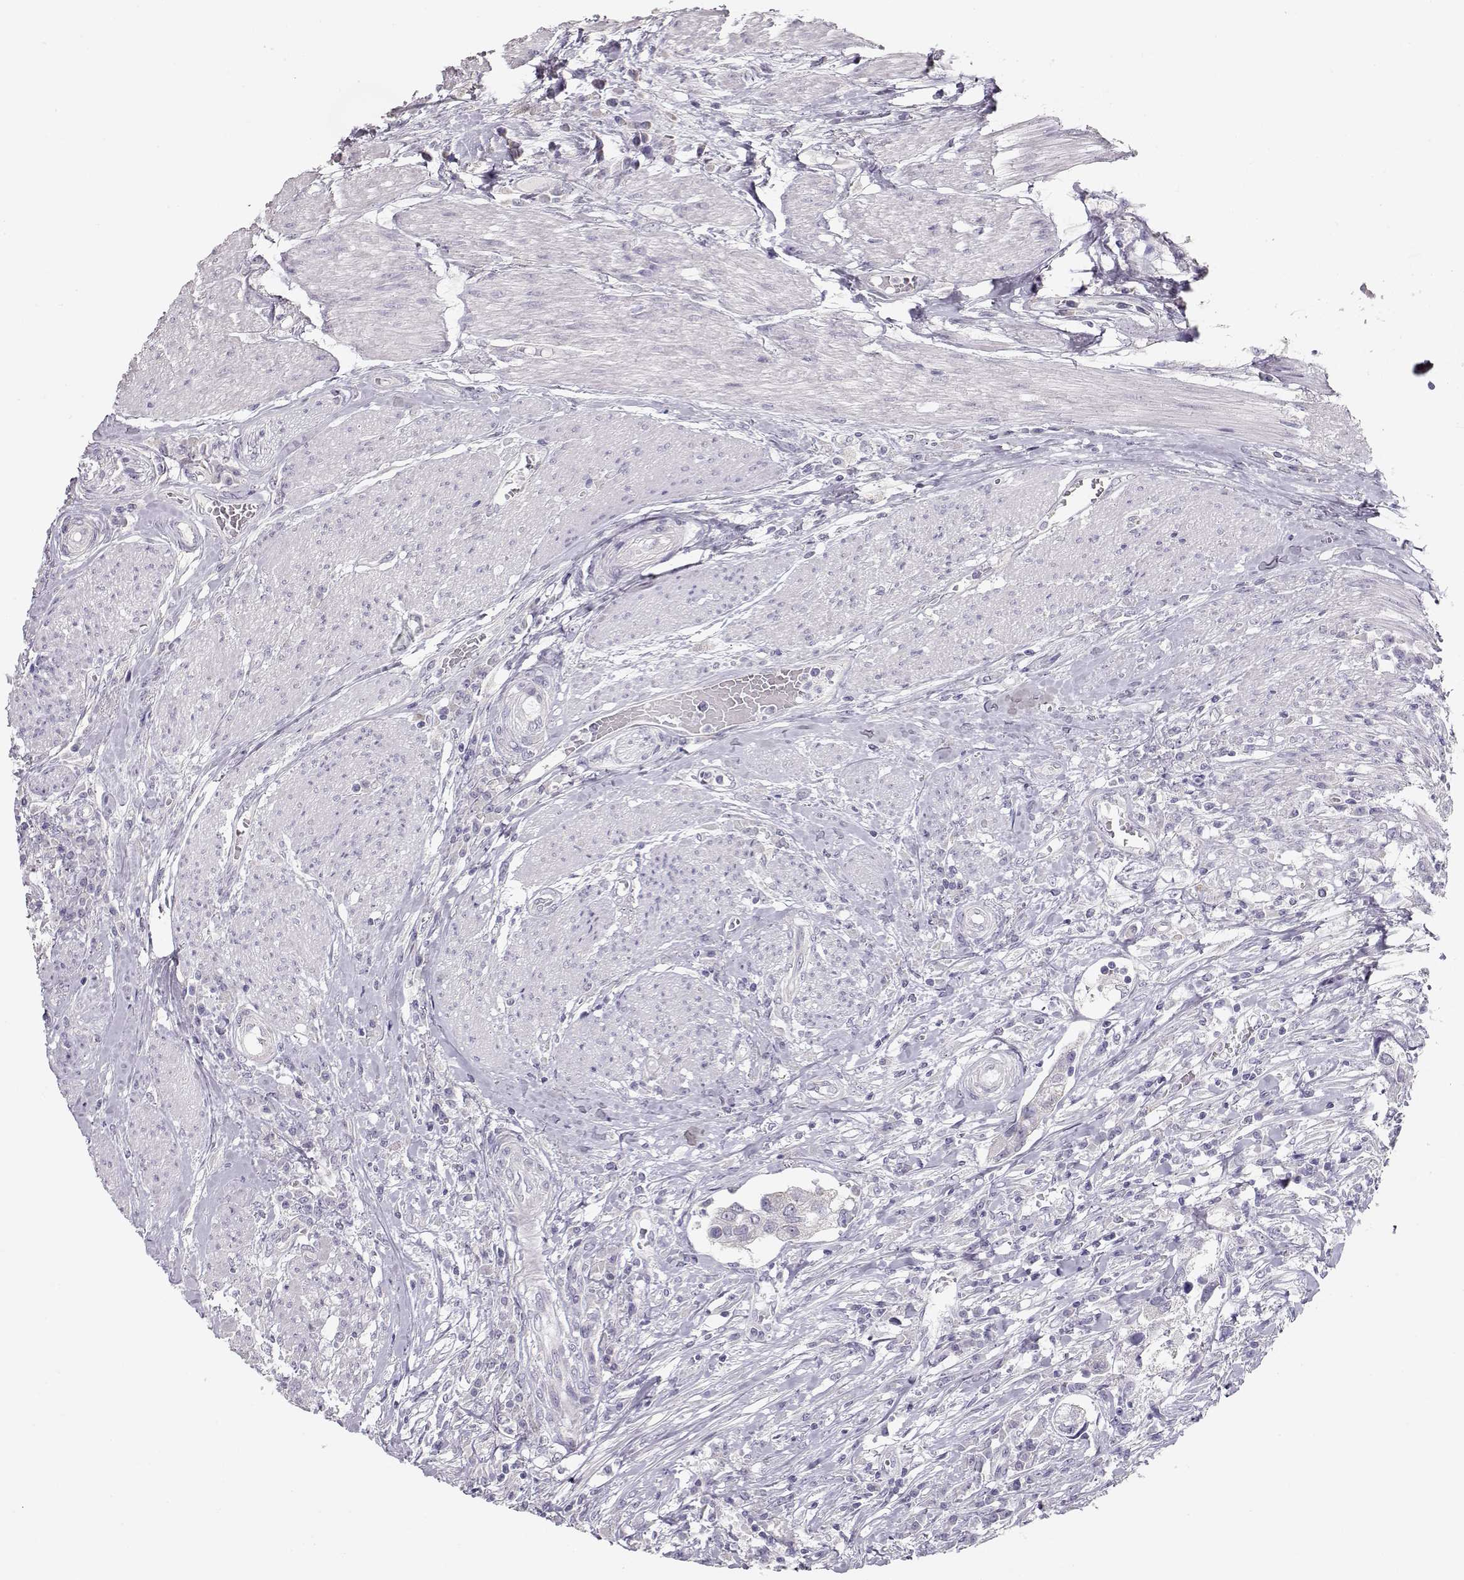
{"staining": {"intensity": "negative", "quantity": "none", "location": "none"}, "tissue": "urothelial cancer", "cell_type": "Tumor cells", "image_type": "cancer", "snomed": [{"axis": "morphology", "description": "Urothelial carcinoma, NOS"}, {"axis": "morphology", "description": "Urothelial carcinoma, High grade"}, {"axis": "topography", "description": "Urinary bladder"}], "caption": "A high-resolution photomicrograph shows immunohistochemistry (IHC) staining of transitional cell carcinoma, which exhibits no significant positivity in tumor cells. (Stains: DAB (3,3'-diaminobenzidine) immunohistochemistry with hematoxylin counter stain, Microscopy: brightfield microscopy at high magnification).", "gene": "GLIPR1L2", "patient": {"sex": "male", "age": 63}}